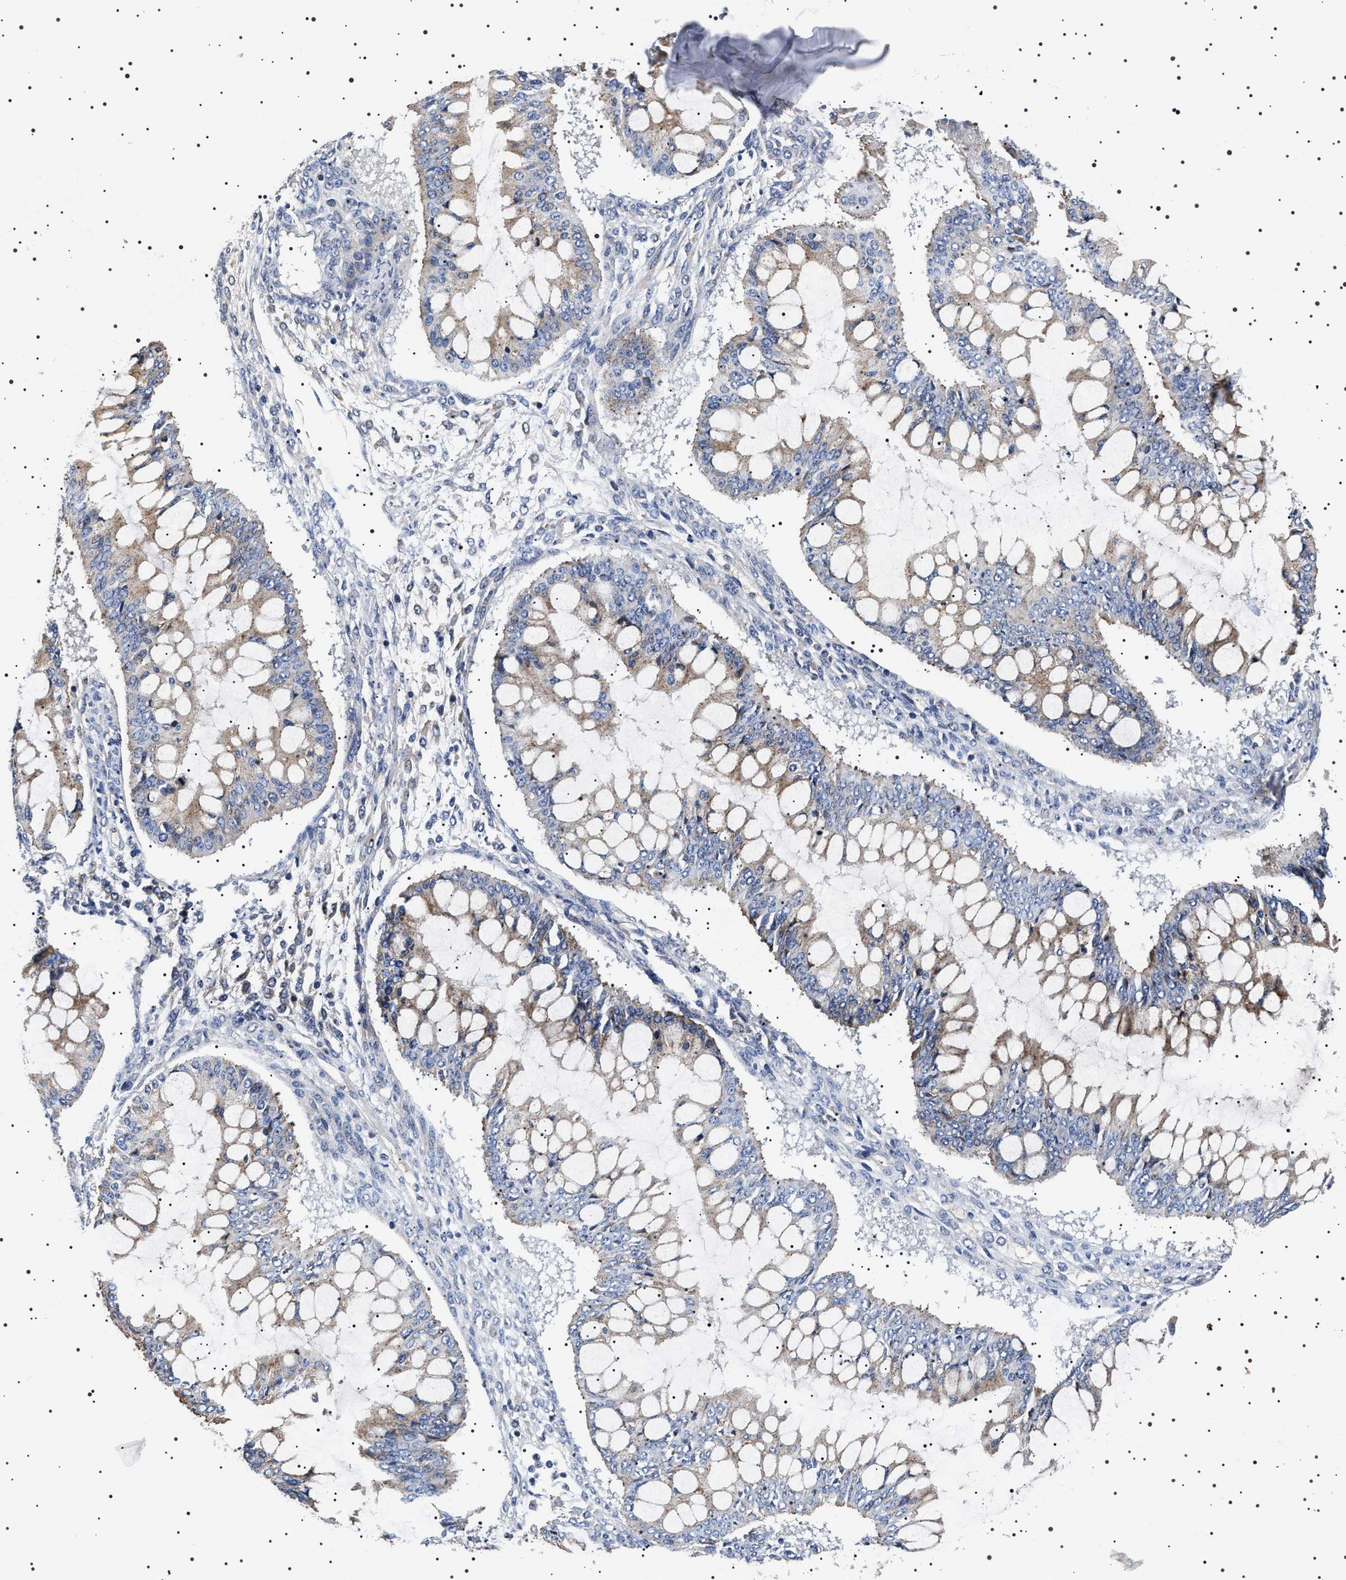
{"staining": {"intensity": "weak", "quantity": "25%-75%", "location": "cytoplasmic/membranous"}, "tissue": "ovarian cancer", "cell_type": "Tumor cells", "image_type": "cancer", "snomed": [{"axis": "morphology", "description": "Cystadenocarcinoma, mucinous, NOS"}, {"axis": "topography", "description": "Ovary"}], "caption": "This is an image of IHC staining of ovarian cancer (mucinous cystadenocarcinoma), which shows weak positivity in the cytoplasmic/membranous of tumor cells.", "gene": "SLC4A7", "patient": {"sex": "female", "age": 73}}